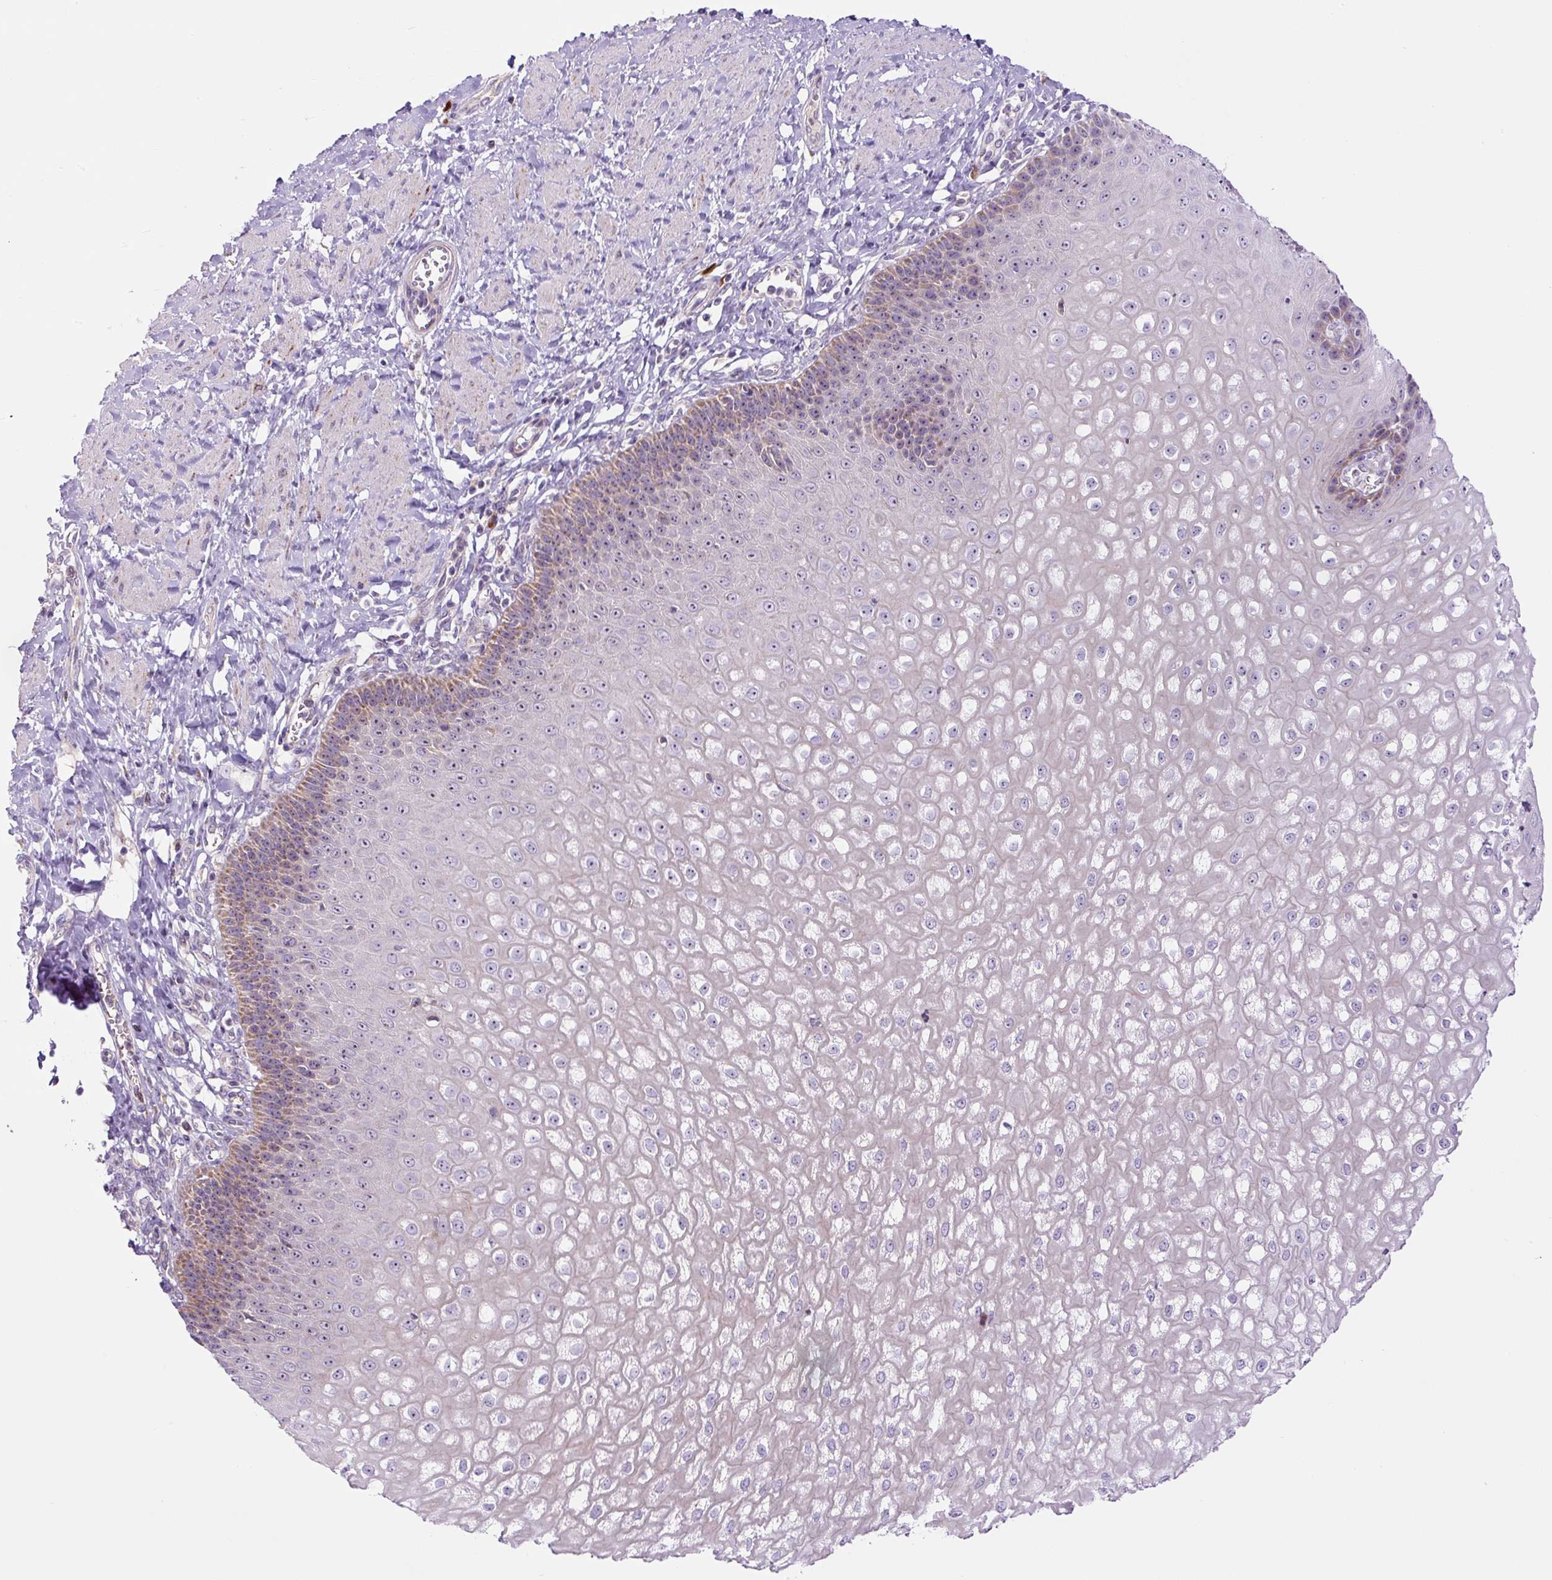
{"staining": {"intensity": "moderate", "quantity": "25%-75%", "location": "cytoplasmic/membranous"}, "tissue": "esophagus", "cell_type": "Squamous epithelial cells", "image_type": "normal", "snomed": [{"axis": "morphology", "description": "Normal tissue, NOS"}, {"axis": "topography", "description": "Esophagus"}], "caption": "This is an image of immunohistochemistry staining of benign esophagus, which shows moderate positivity in the cytoplasmic/membranous of squamous epithelial cells.", "gene": "ZNF596", "patient": {"sex": "male", "age": 67}}